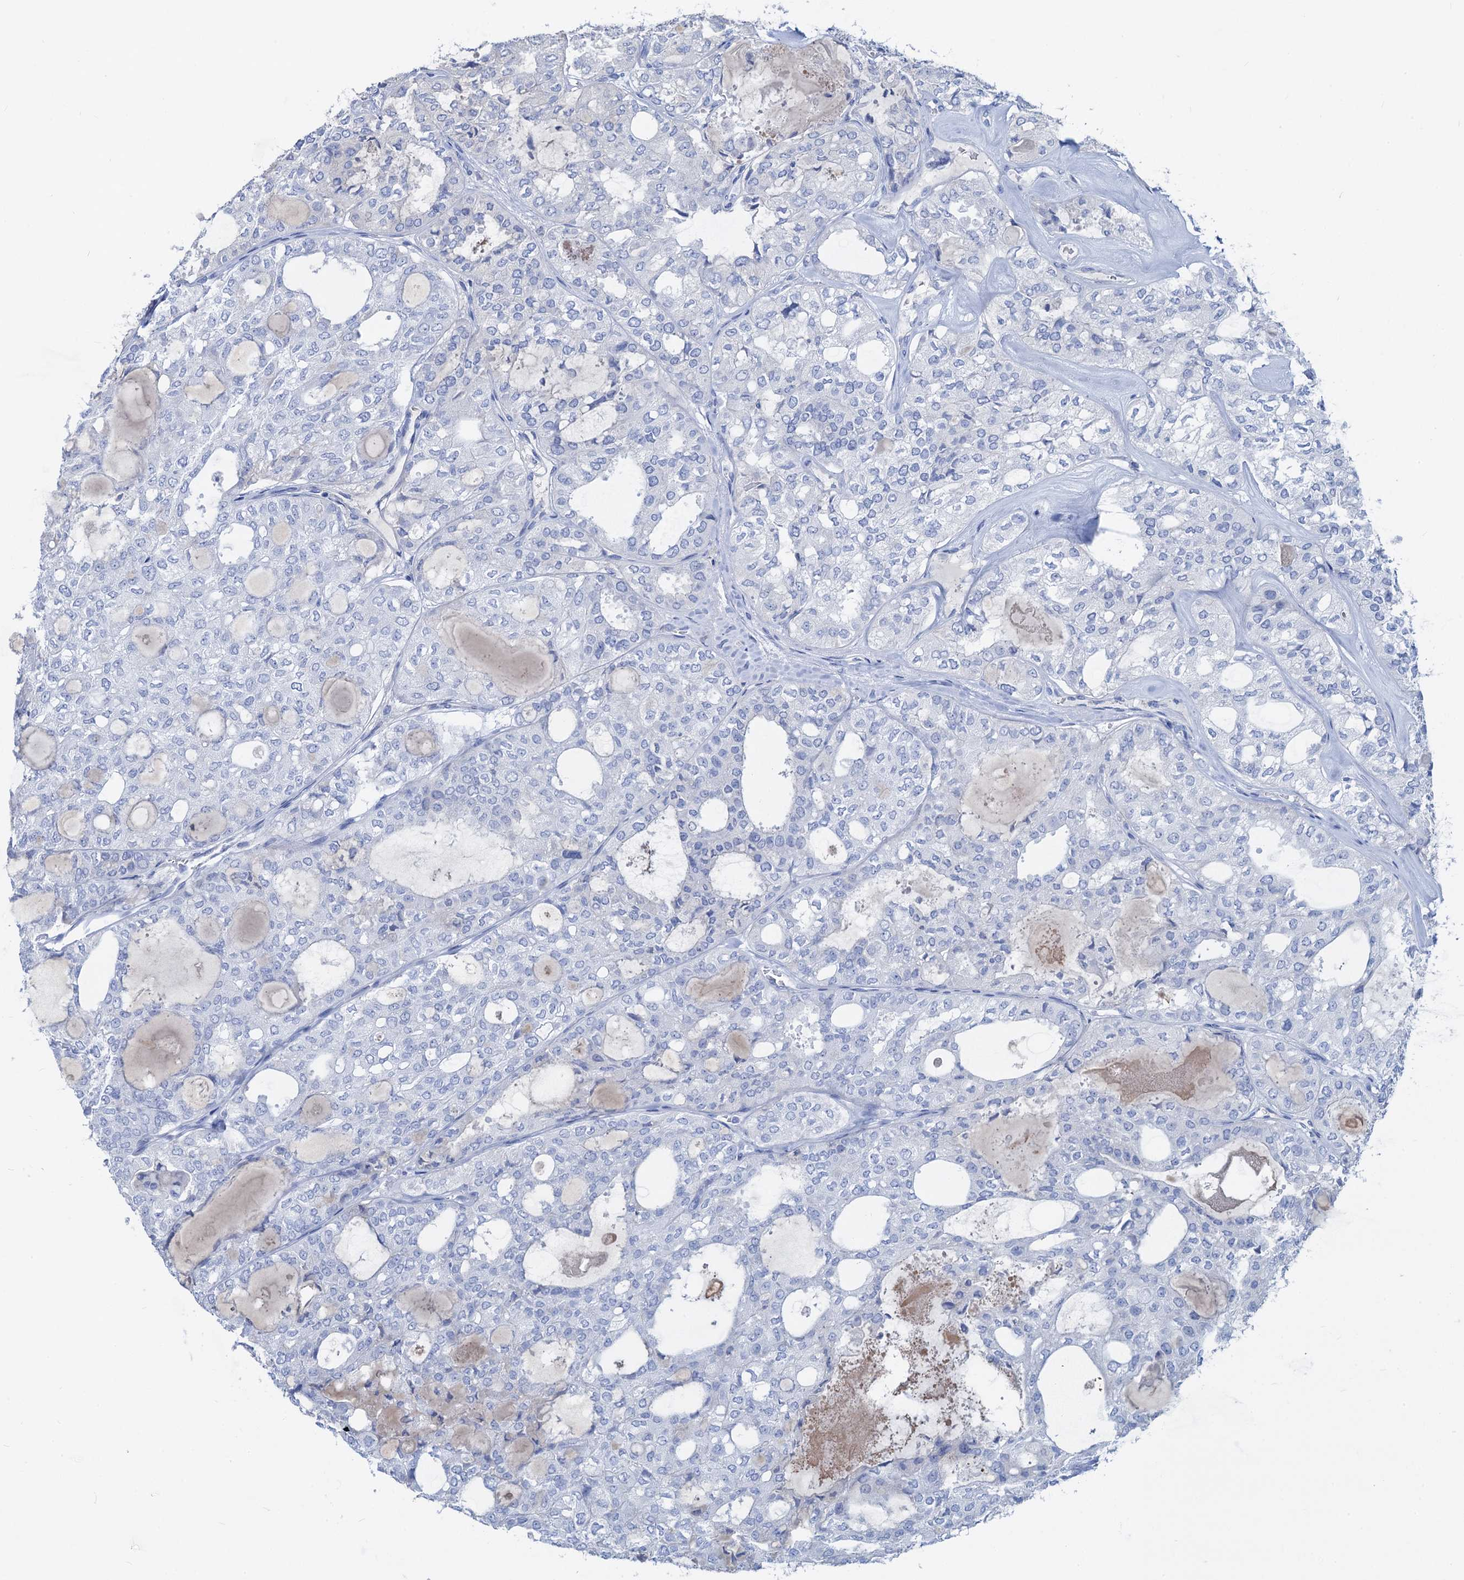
{"staining": {"intensity": "negative", "quantity": "none", "location": "none"}, "tissue": "thyroid cancer", "cell_type": "Tumor cells", "image_type": "cancer", "snomed": [{"axis": "morphology", "description": "Follicular adenoma carcinoma, NOS"}, {"axis": "topography", "description": "Thyroid gland"}], "caption": "Immunohistochemistry (IHC) histopathology image of human thyroid follicular adenoma carcinoma stained for a protein (brown), which demonstrates no staining in tumor cells.", "gene": "RBP3", "patient": {"sex": "male", "age": 75}}